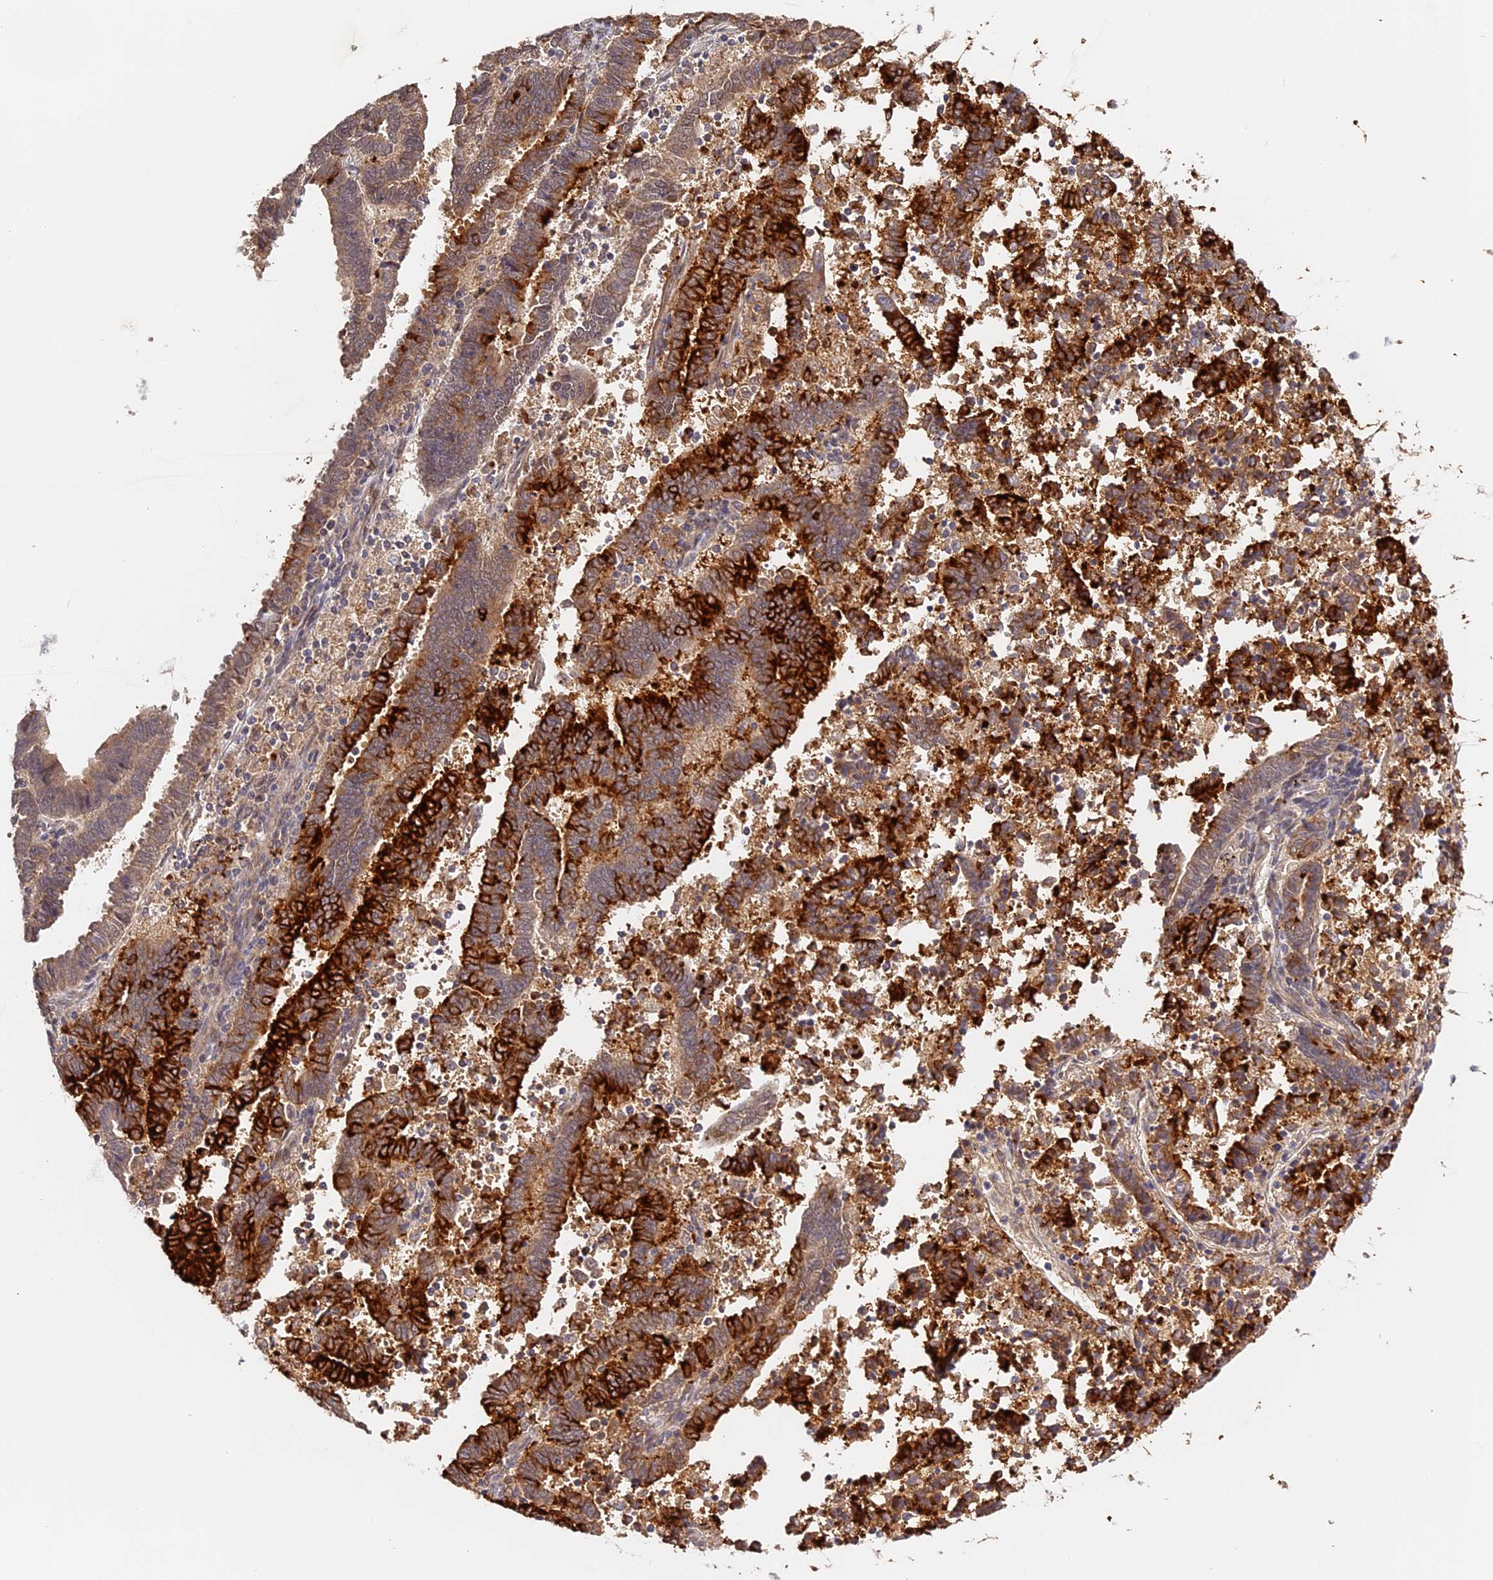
{"staining": {"intensity": "strong", "quantity": "25%-75%", "location": "cytoplasmic/membranous"}, "tissue": "endometrial cancer", "cell_type": "Tumor cells", "image_type": "cancer", "snomed": [{"axis": "morphology", "description": "Adenocarcinoma, NOS"}, {"axis": "topography", "description": "Uterus"}], "caption": "Brown immunohistochemical staining in human endometrial adenocarcinoma demonstrates strong cytoplasmic/membranous staining in about 25%-75% of tumor cells. (Brightfield microscopy of DAB IHC at high magnification).", "gene": "IMPACT", "patient": {"sex": "female", "age": 83}}